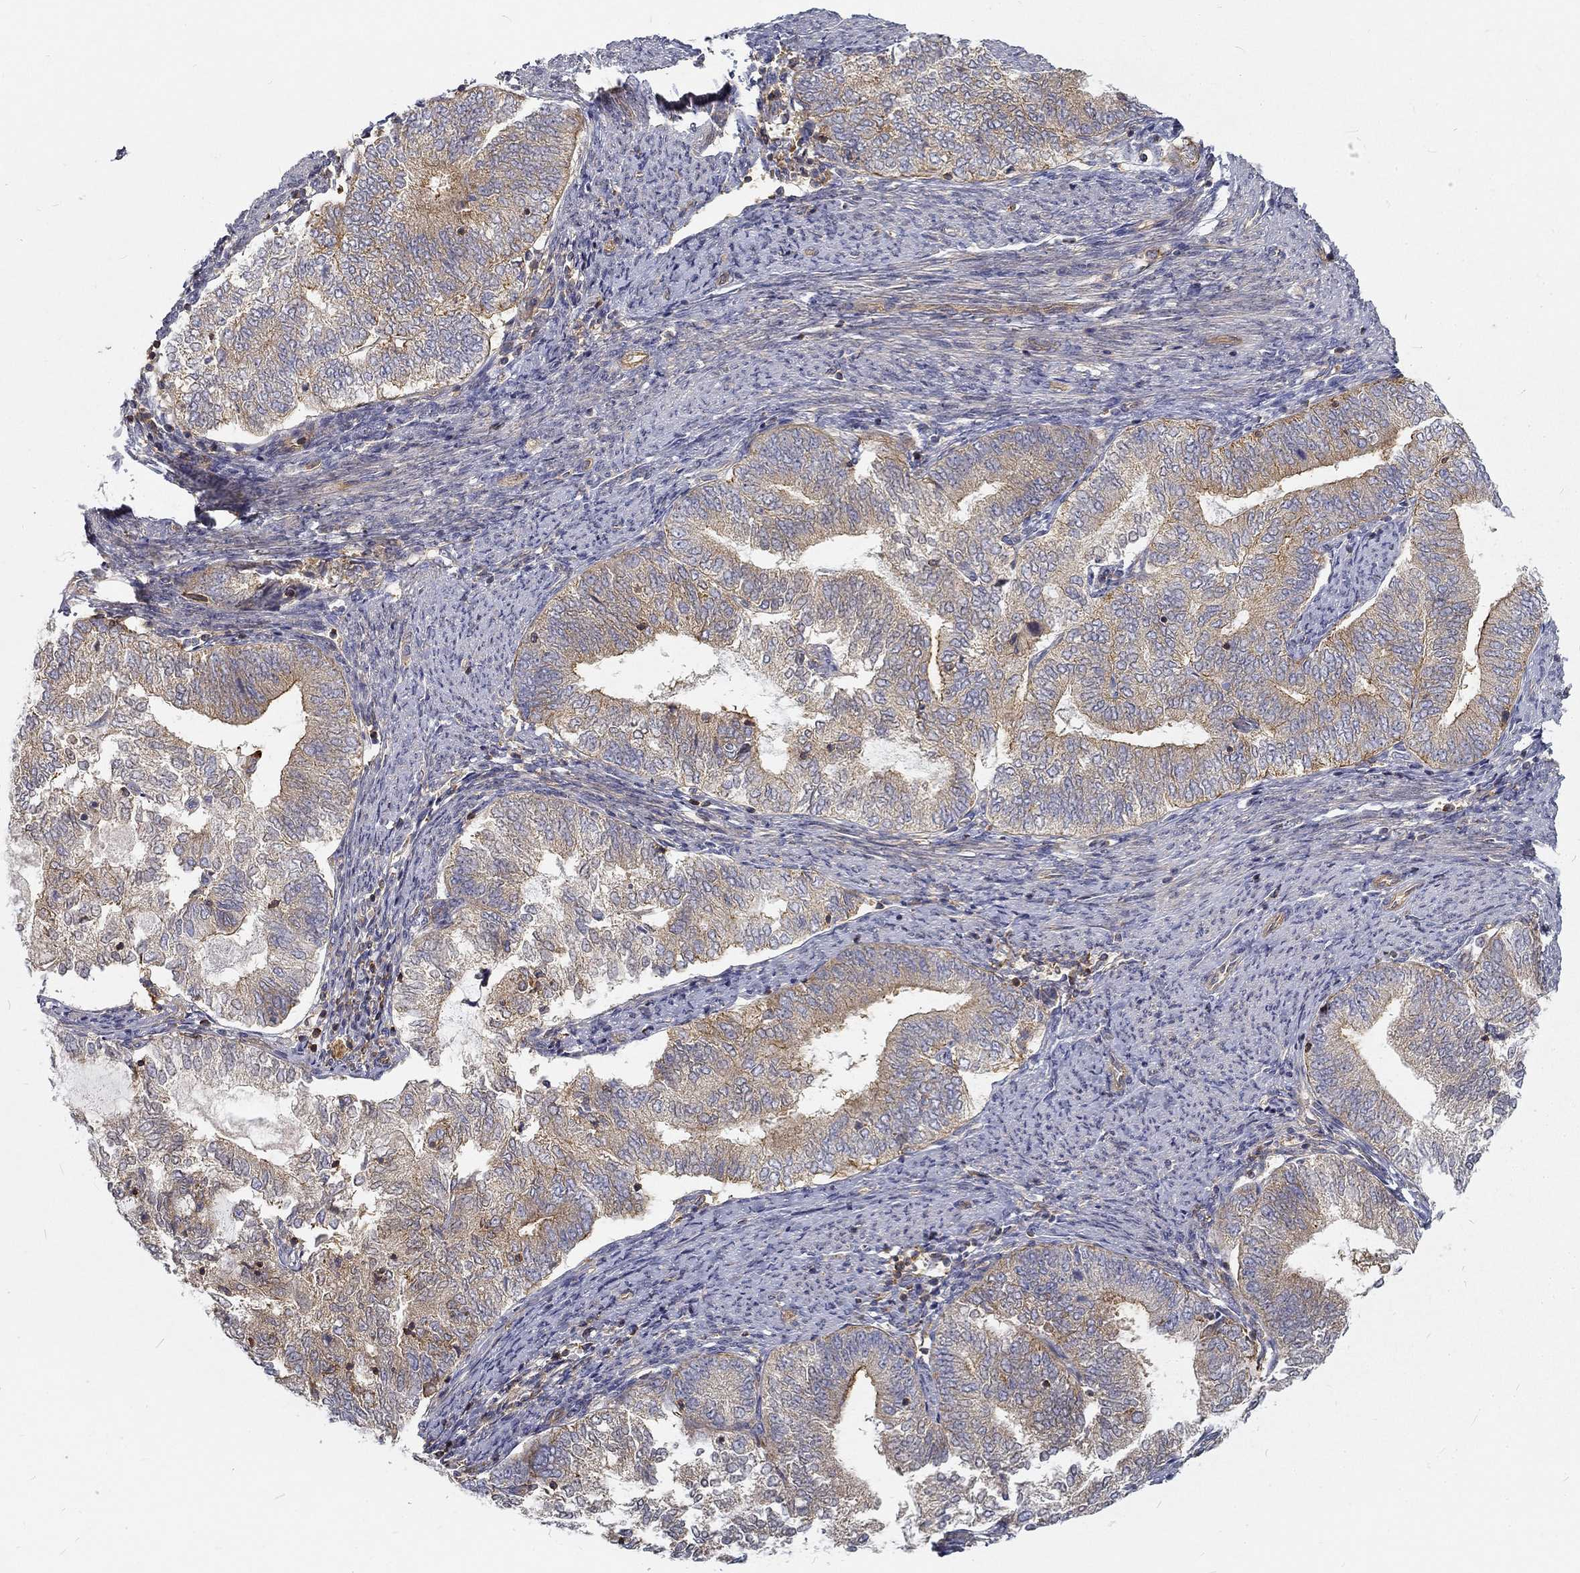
{"staining": {"intensity": "moderate", "quantity": "<25%", "location": "cytoplasmic/membranous"}, "tissue": "endometrial cancer", "cell_type": "Tumor cells", "image_type": "cancer", "snomed": [{"axis": "morphology", "description": "Adenocarcinoma, NOS"}, {"axis": "topography", "description": "Endometrium"}], "caption": "IHC micrograph of human endometrial cancer stained for a protein (brown), which displays low levels of moderate cytoplasmic/membranous expression in about <25% of tumor cells.", "gene": "MTMR11", "patient": {"sex": "female", "age": 65}}